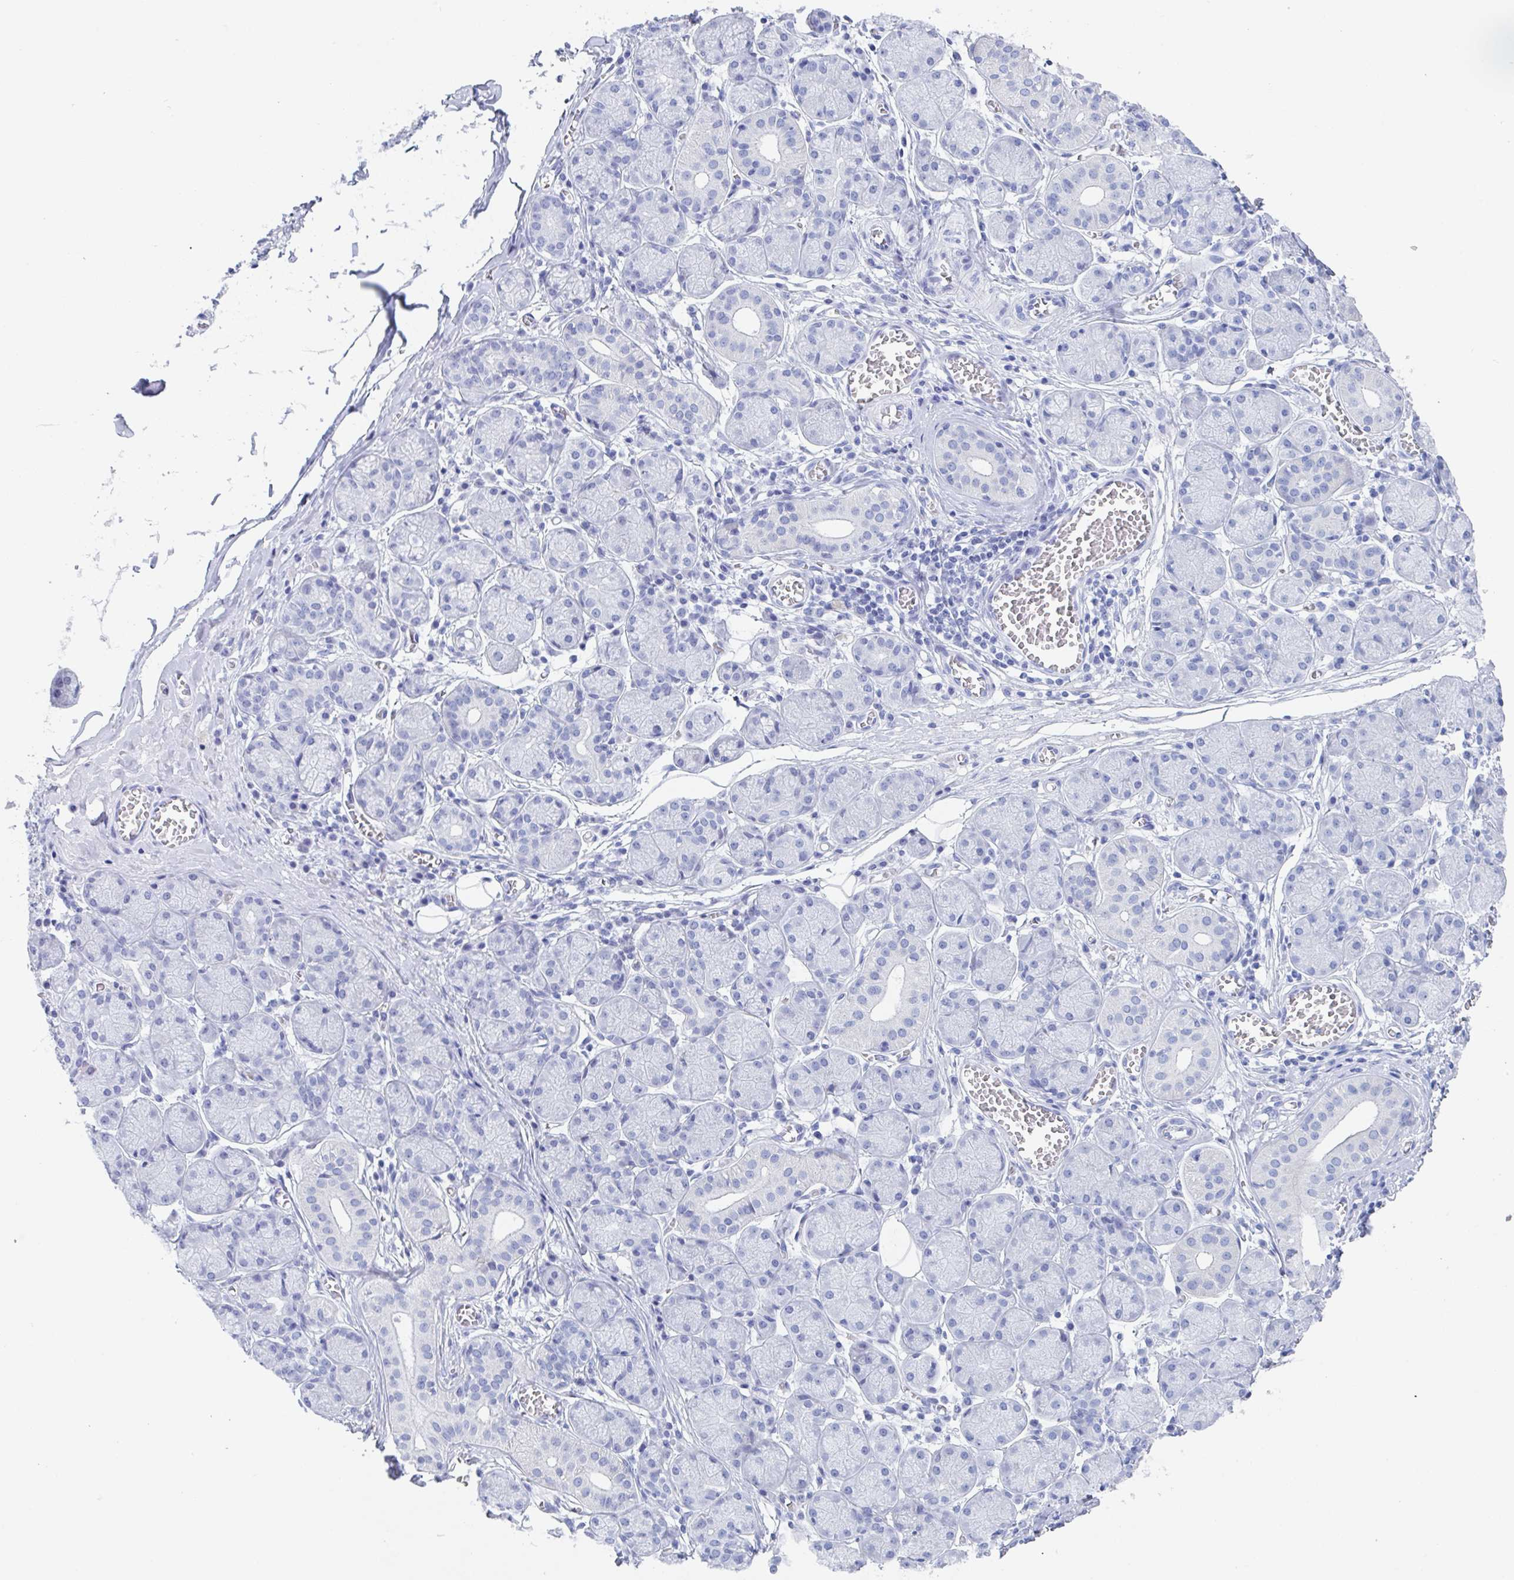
{"staining": {"intensity": "negative", "quantity": "none", "location": "none"}, "tissue": "salivary gland", "cell_type": "Glandular cells", "image_type": "normal", "snomed": [{"axis": "morphology", "description": "Normal tissue, NOS"}, {"axis": "topography", "description": "Salivary gland"}], "caption": "The histopathology image reveals no staining of glandular cells in benign salivary gland.", "gene": "ZPBP", "patient": {"sex": "female", "age": 24}}